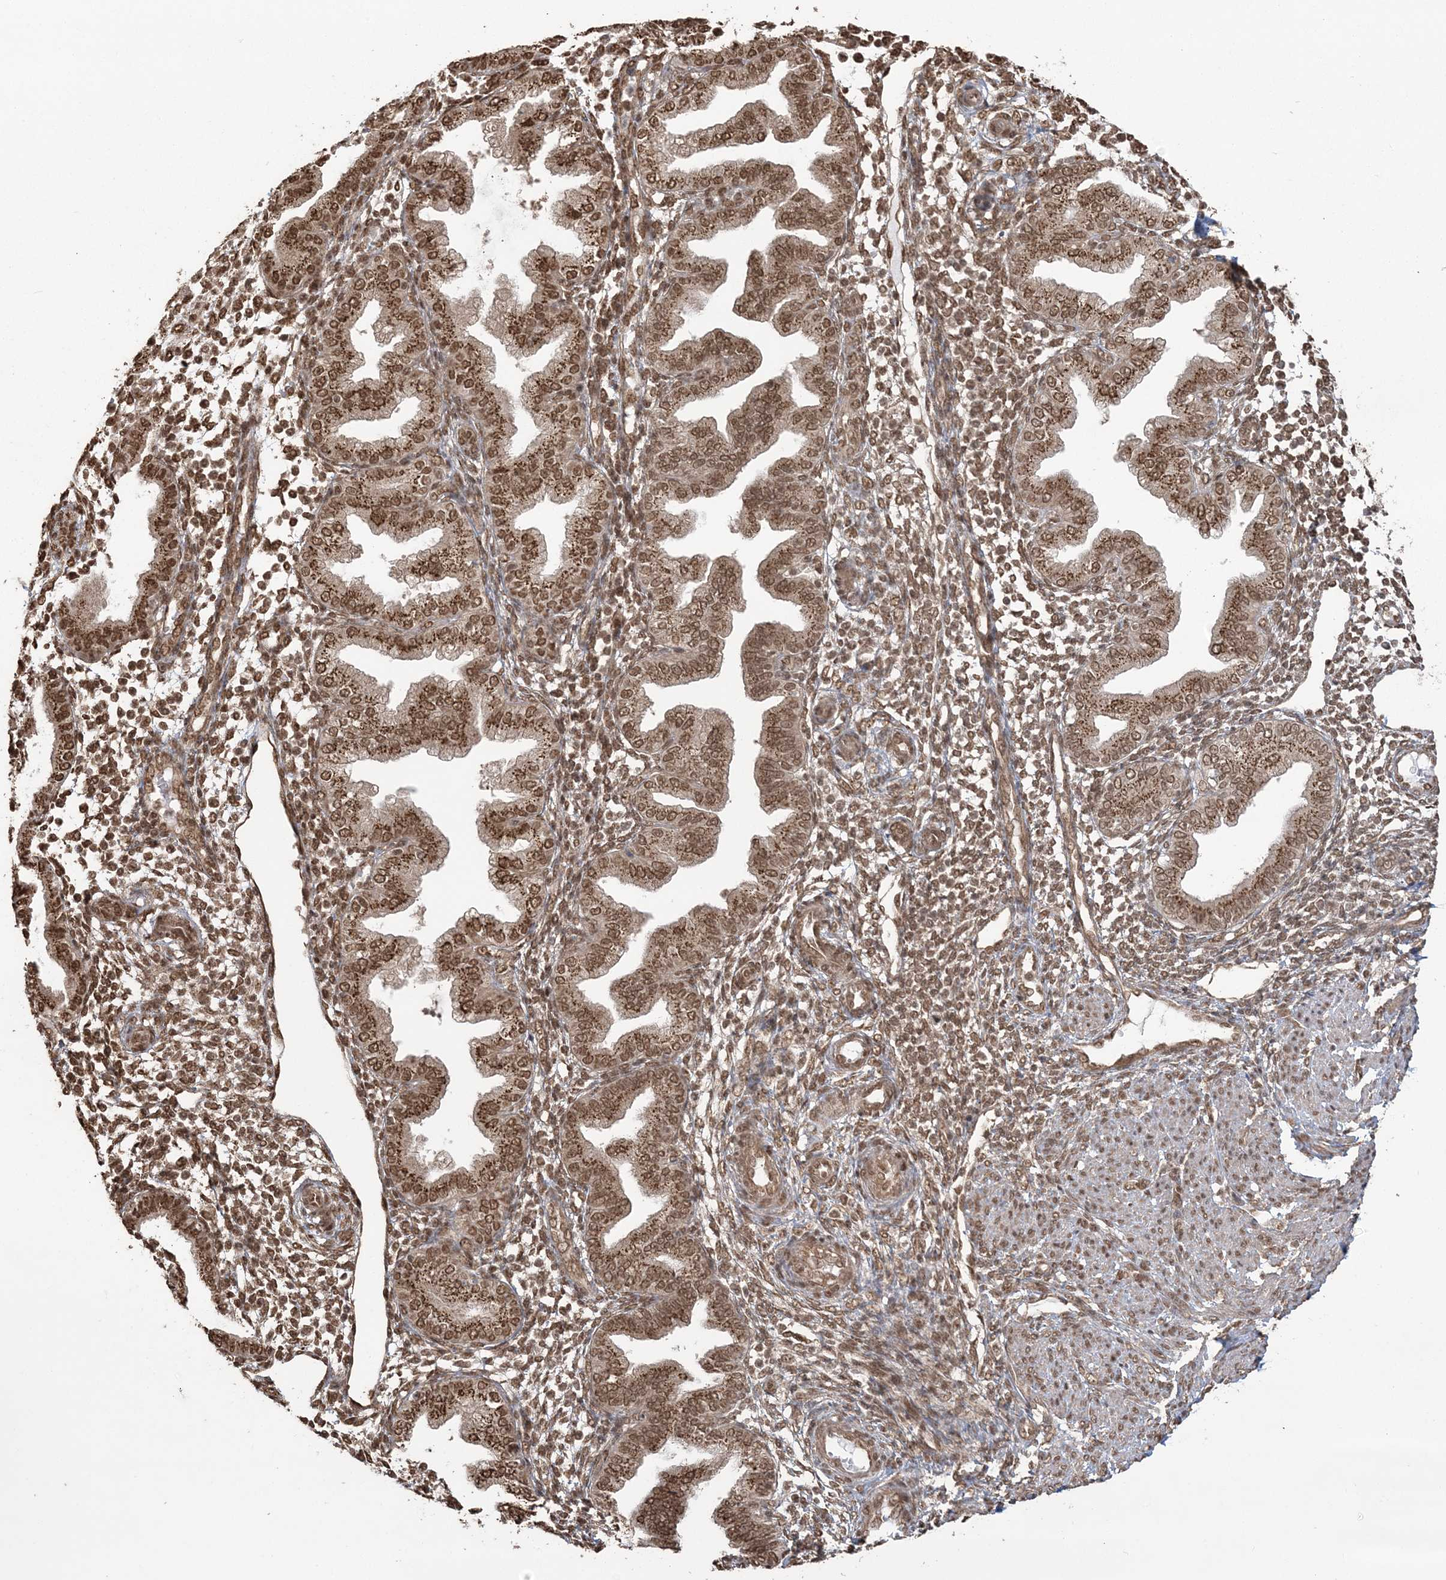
{"staining": {"intensity": "moderate", "quantity": ">75%", "location": "cytoplasmic/membranous,nuclear"}, "tissue": "endometrium", "cell_type": "Cells in endometrial stroma", "image_type": "normal", "snomed": [{"axis": "morphology", "description": "Normal tissue, NOS"}, {"axis": "topography", "description": "Endometrium"}], "caption": "This micrograph exhibits unremarkable endometrium stained with immunohistochemistry (IHC) to label a protein in brown. The cytoplasmic/membranous,nuclear of cells in endometrial stroma show moderate positivity for the protein. Nuclei are counter-stained blue.", "gene": "ZNF839", "patient": {"sex": "female", "age": 53}}